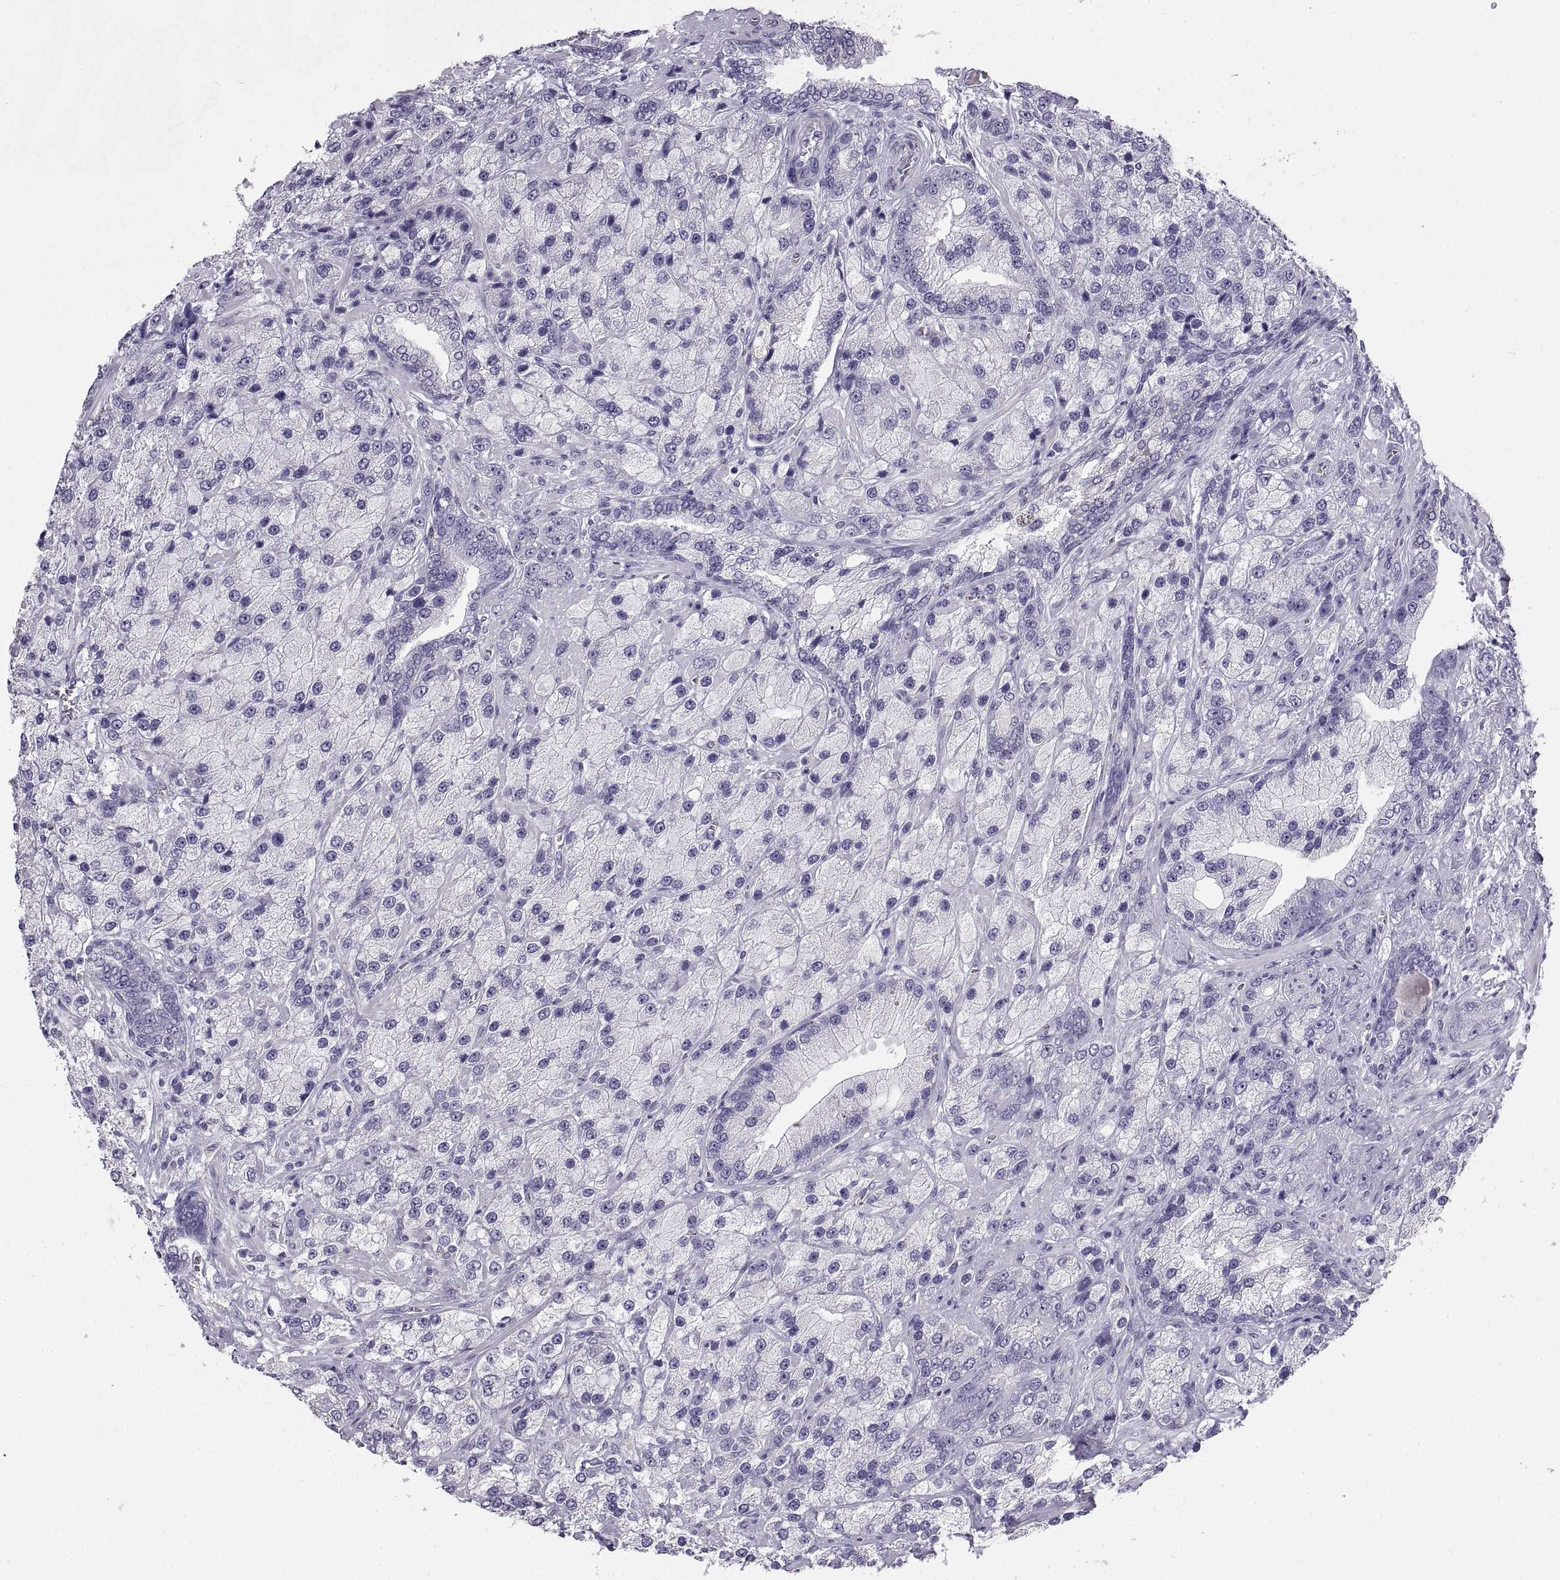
{"staining": {"intensity": "negative", "quantity": "none", "location": "none"}, "tissue": "prostate cancer", "cell_type": "Tumor cells", "image_type": "cancer", "snomed": [{"axis": "morphology", "description": "Adenocarcinoma, NOS"}, {"axis": "topography", "description": "Prostate"}], "caption": "A histopathology image of prostate cancer stained for a protein demonstrates no brown staining in tumor cells. (IHC, brightfield microscopy, high magnification).", "gene": "CRYBB3", "patient": {"sex": "male", "age": 63}}